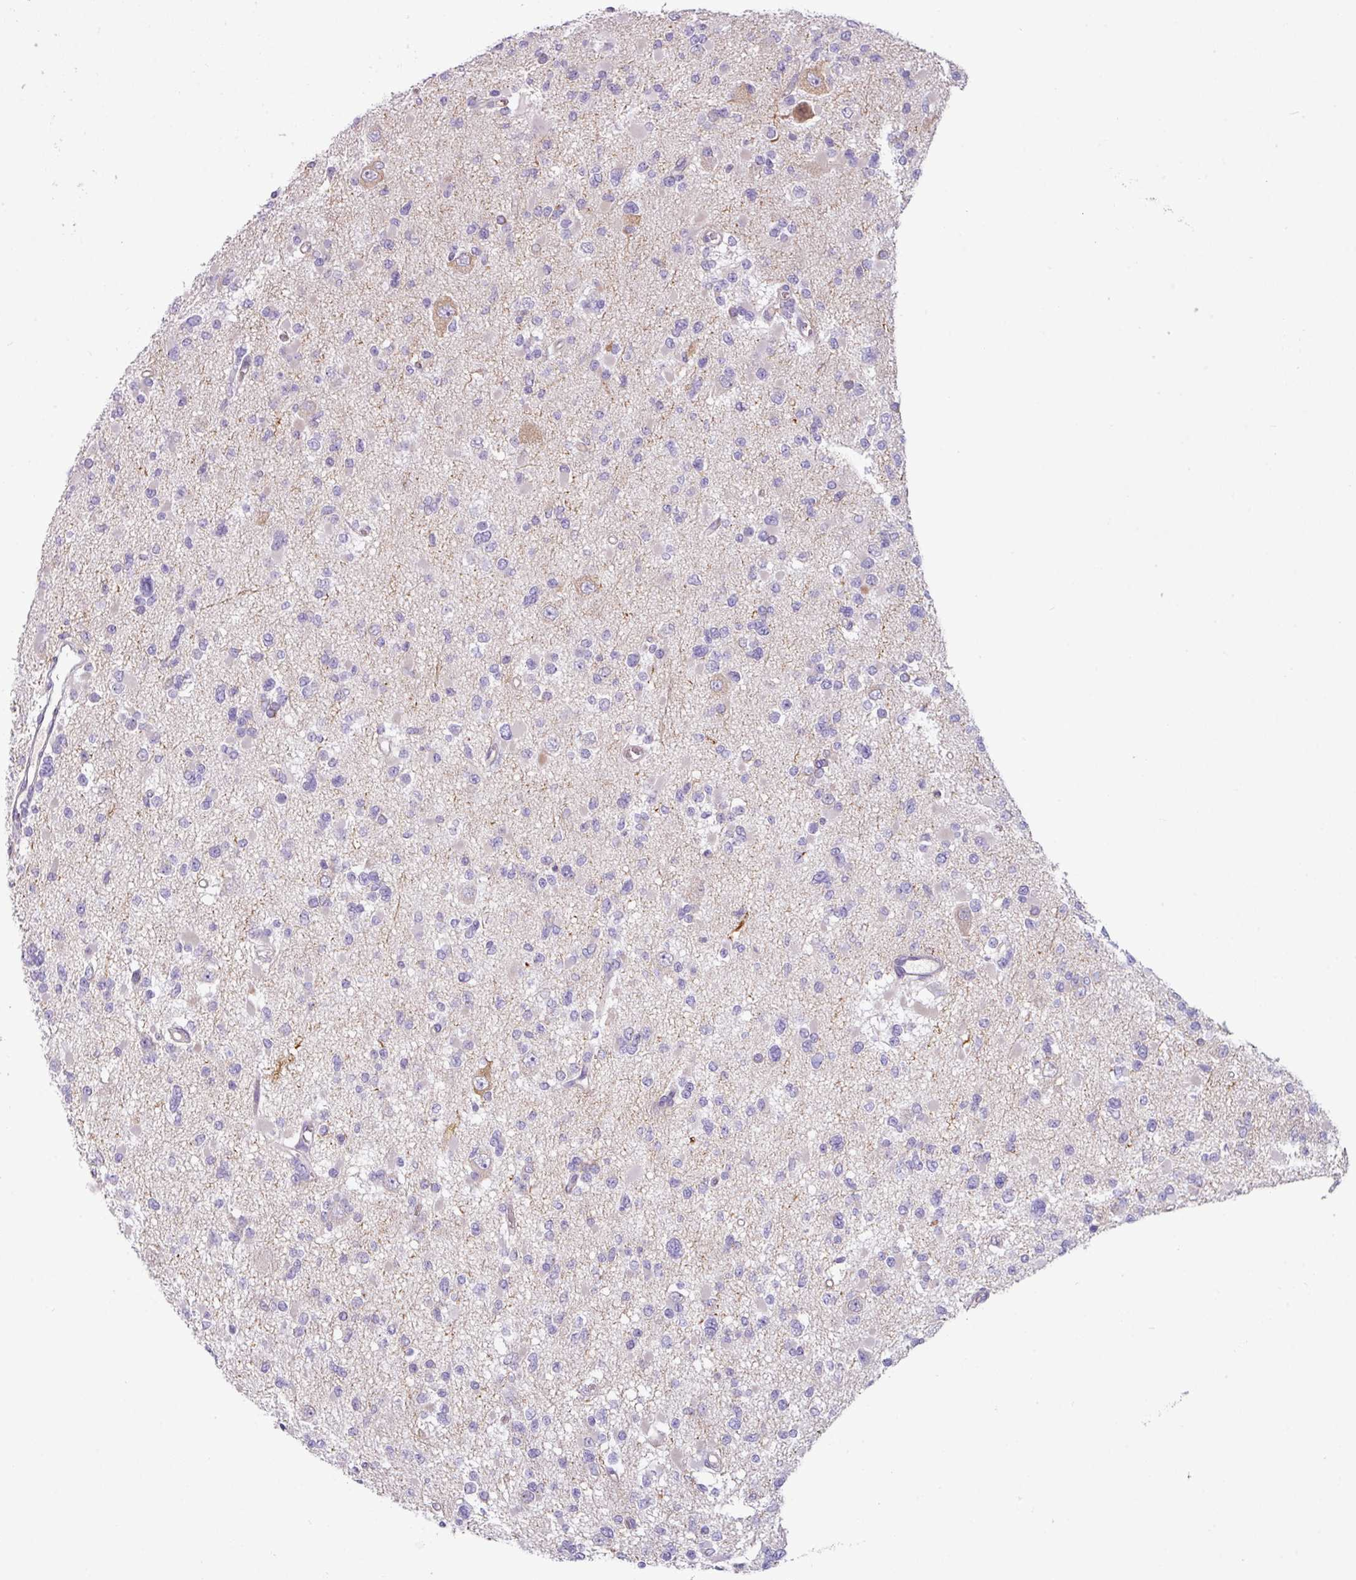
{"staining": {"intensity": "negative", "quantity": "none", "location": "none"}, "tissue": "glioma", "cell_type": "Tumor cells", "image_type": "cancer", "snomed": [{"axis": "morphology", "description": "Glioma, malignant, Low grade"}, {"axis": "topography", "description": "Brain"}], "caption": "DAB immunohistochemical staining of malignant glioma (low-grade) shows no significant expression in tumor cells. The staining is performed using DAB (3,3'-diaminobenzidine) brown chromogen with nuclei counter-stained in using hematoxylin.", "gene": "ZNF524", "patient": {"sex": "female", "age": 22}}